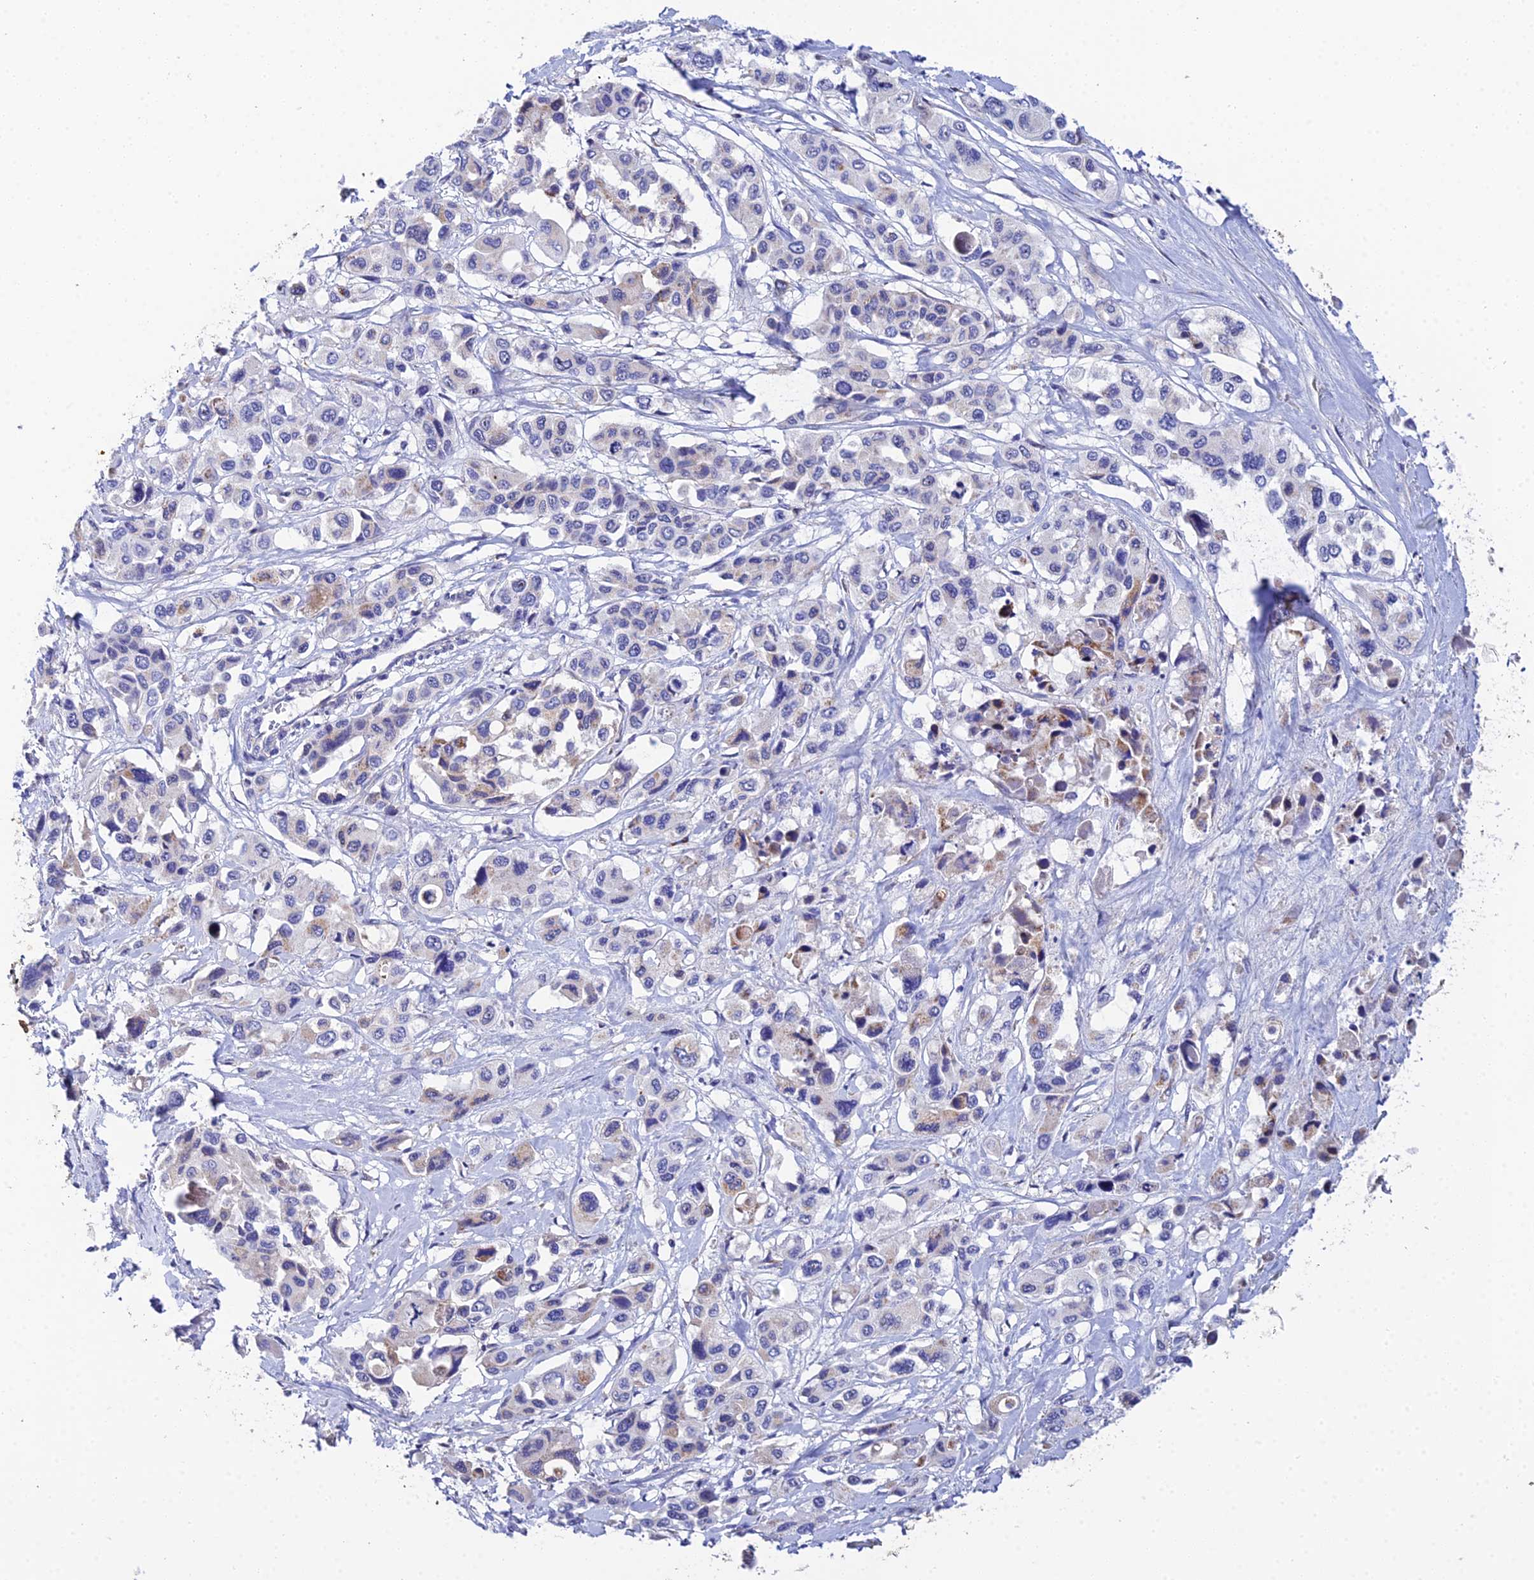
{"staining": {"intensity": "moderate", "quantity": "<25%", "location": "cytoplasmic/membranous"}, "tissue": "pancreatic cancer", "cell_type": "Tumor cells", "image_type": "cancer", "snomed": [{"axis": "morphology", "description": "Adenocarcinoma, NOS"}, {"axis": "topography", "description": "Pancreas"}], "caption": "This photomicrograph demonstrates IHC staining of human adenocarcinoma (pancreatic), with low moderate cytoplasmic/membranous positivity in about <25% of tumor cells.", "gene": "PLPP4", "patient": {"sex": "male", "age": 92}}